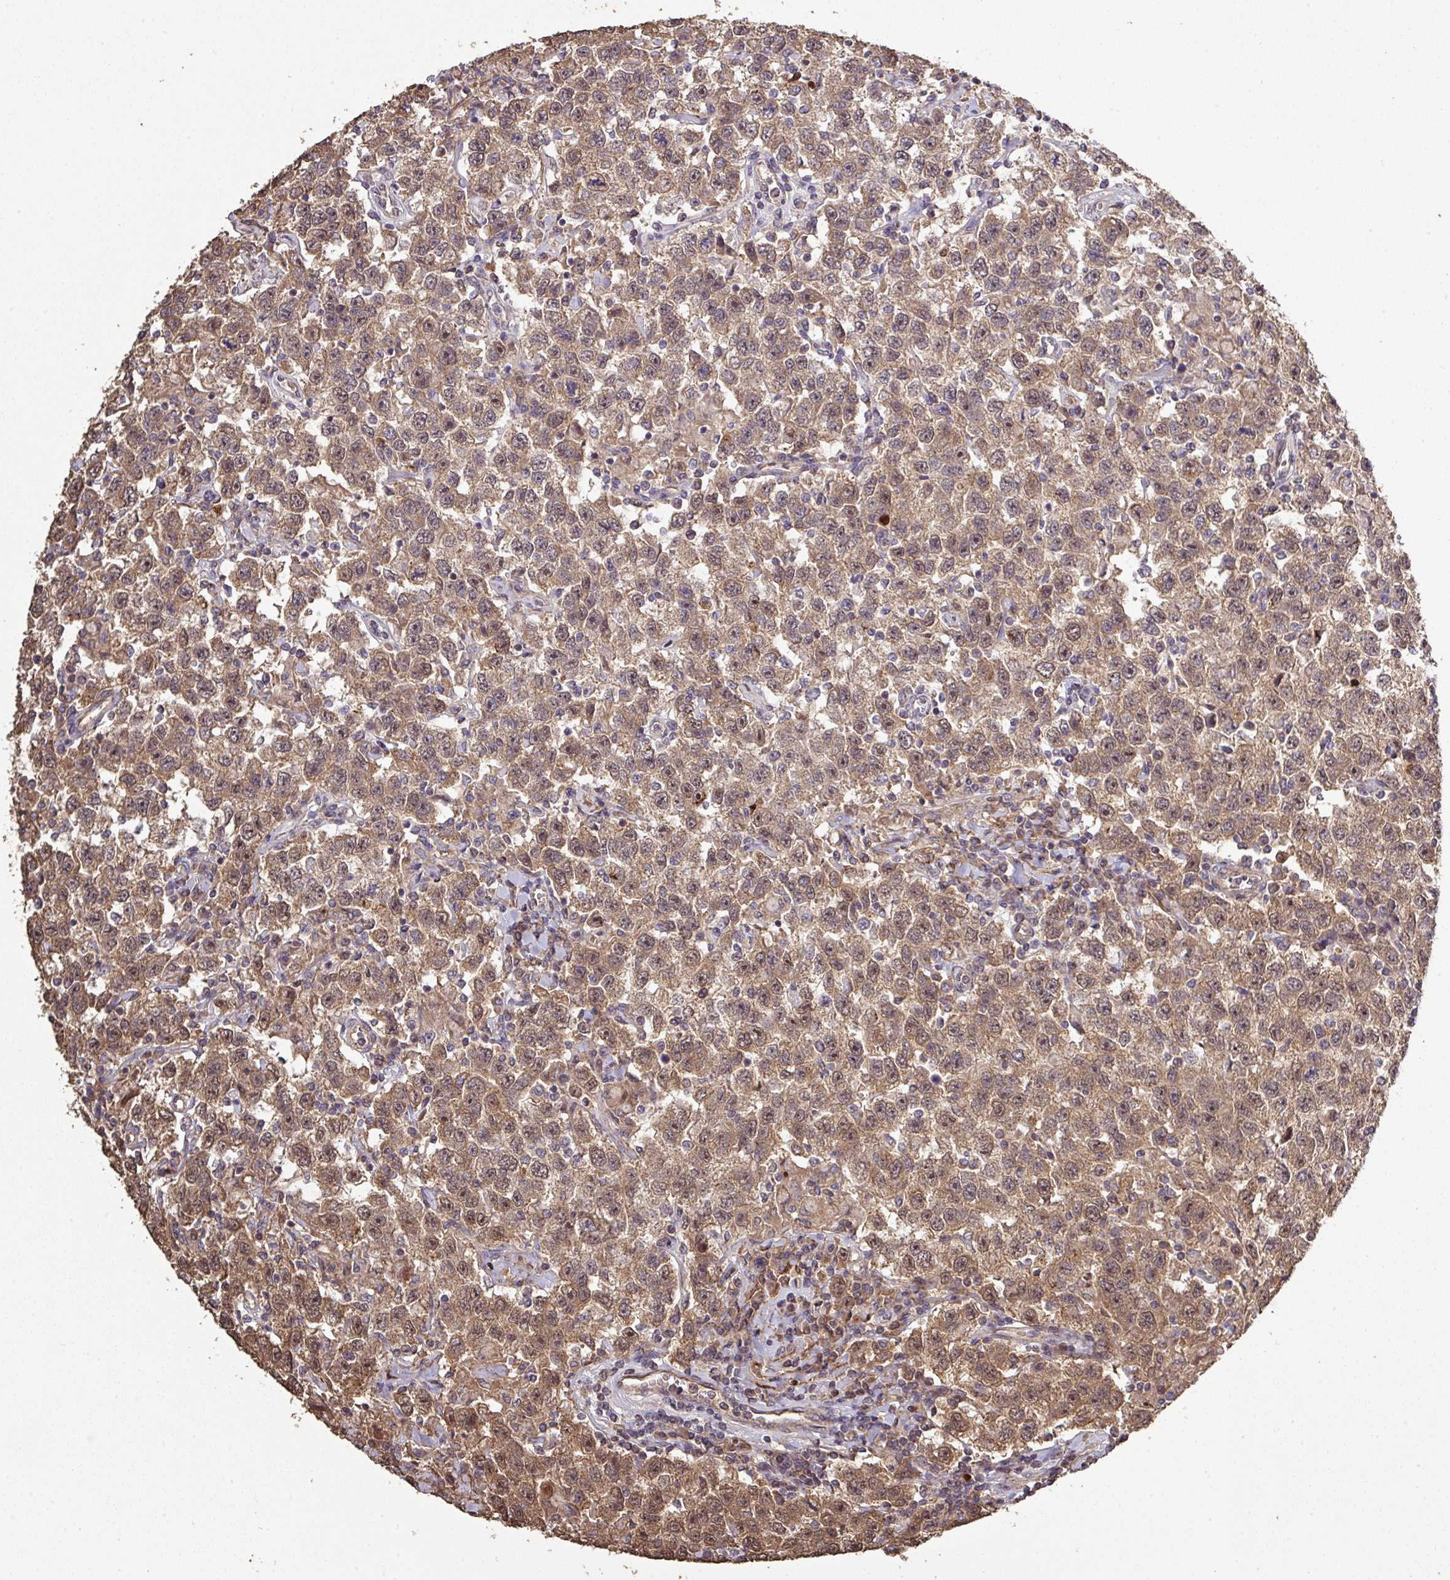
{"staining": {"intensity": "moderate", "quantity": ">75%", "location": "cytoplasmic/membranous"}, "tissue": "testis cancer", "cell_type": "Tumor cells", "image_type": "cancer", "snomed": [{"axis": "morphology", "description": "Seminoma, NOS"}, {"axis": "topography", "description": "Testis"}], "caption": "Seminoma (testis) stained with a protein marker shows moderate staining in tumor cells.", "gene": "ISLR", "patient": {"sex": "male", "age": 41}}